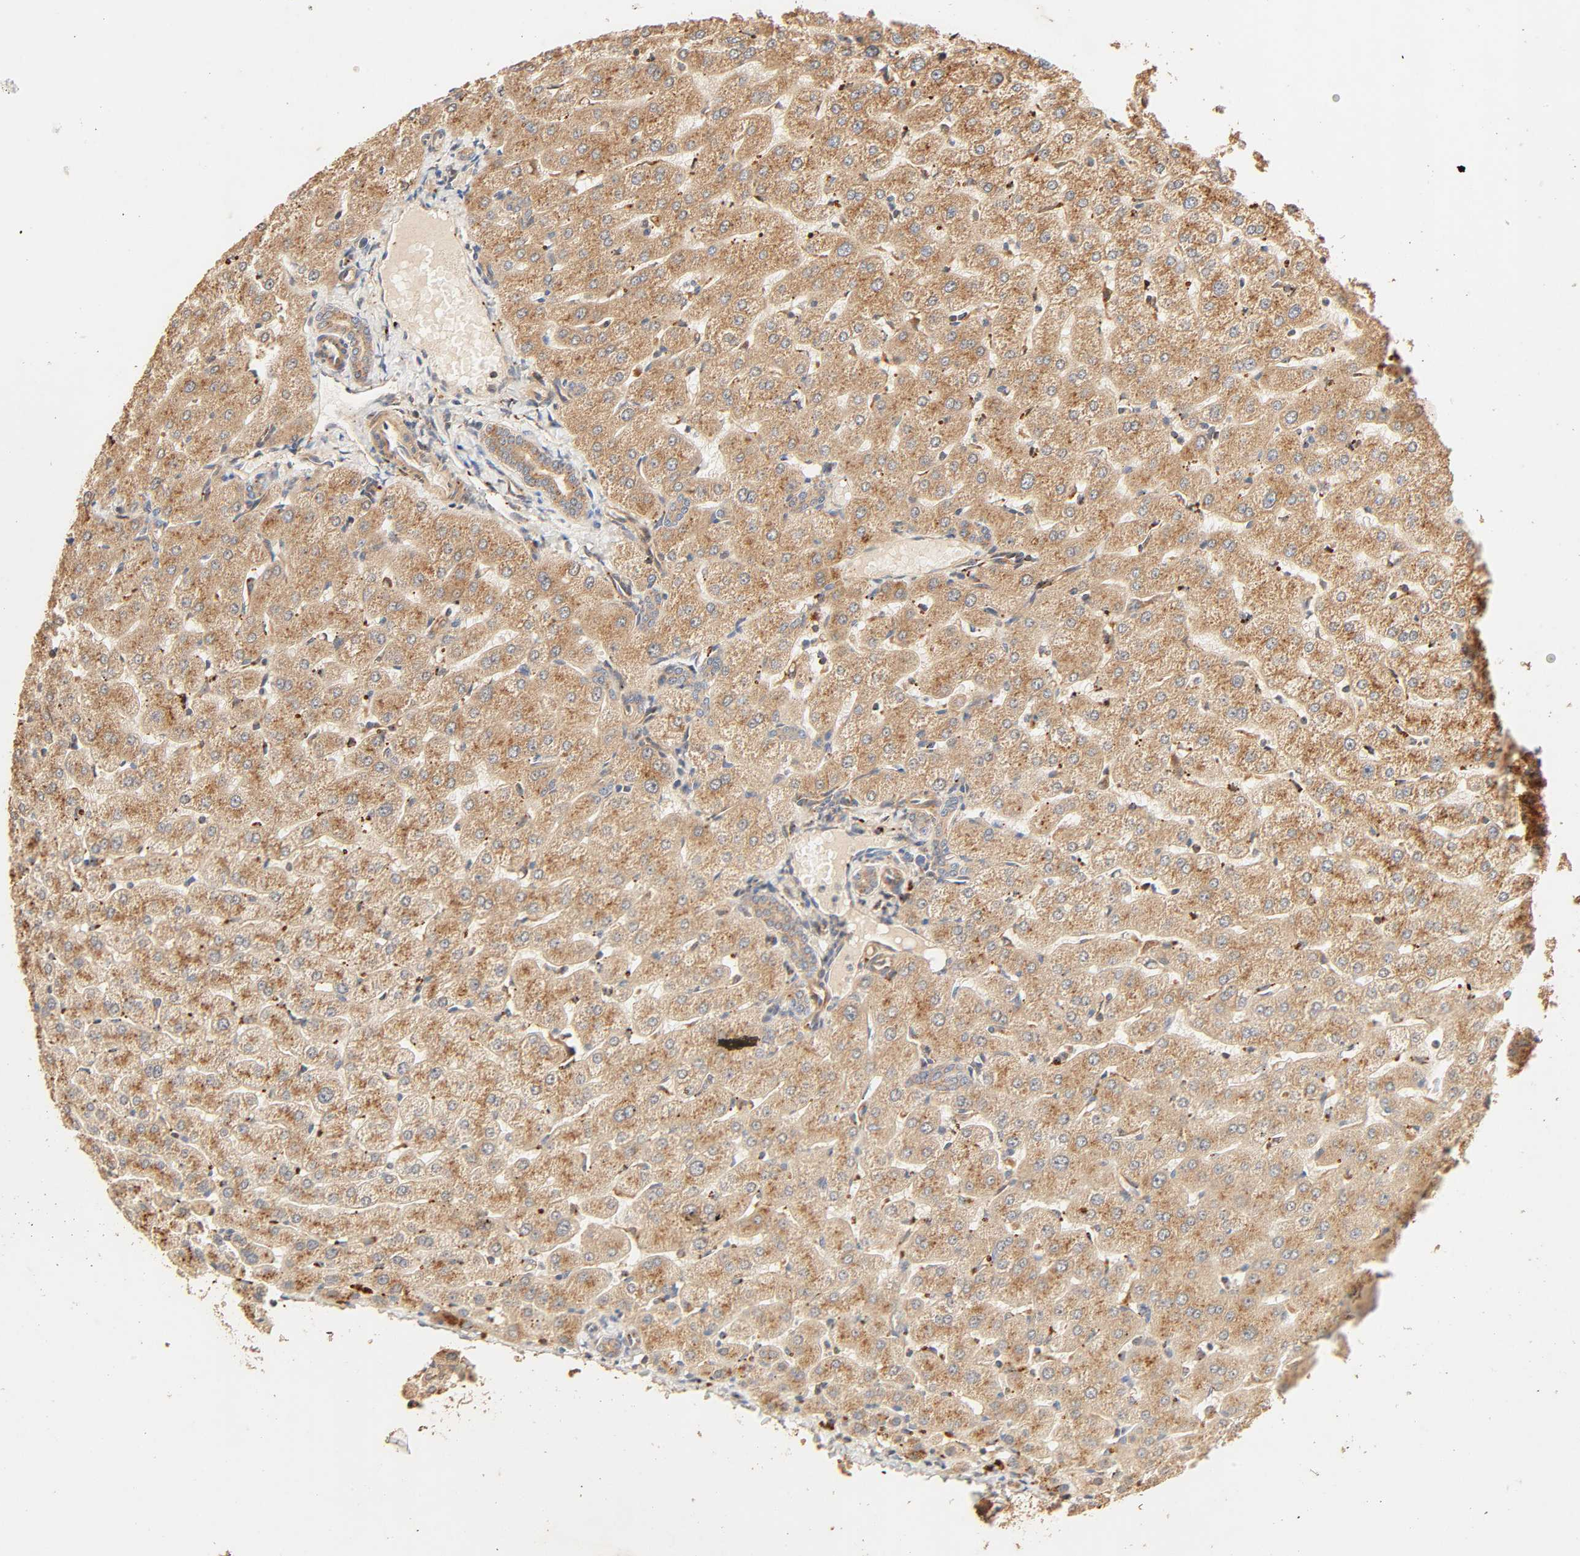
{"staining": {"intensity": "moderate", "quantity": ">75%", "location": "cytoplasmic/membranous"}, "tissue": "liver", "cell_type": "Cholangiocytes", "image_type": "normal", "snomed": [{"axis": "morphology", "description": "Normal tissue, NOS"}, {"axis": "morphology", "description": "Fibrosis, NOS"}, {"axis": "topography", "description": "Liver"}], "caption": "A photomicrograph of human liver stained for a protein shows moderate cytoplasmic/membranous brown staining in cholangiocytes.", "gene": "MAPK6", "patient": {"sex": "female", "age": 29}}